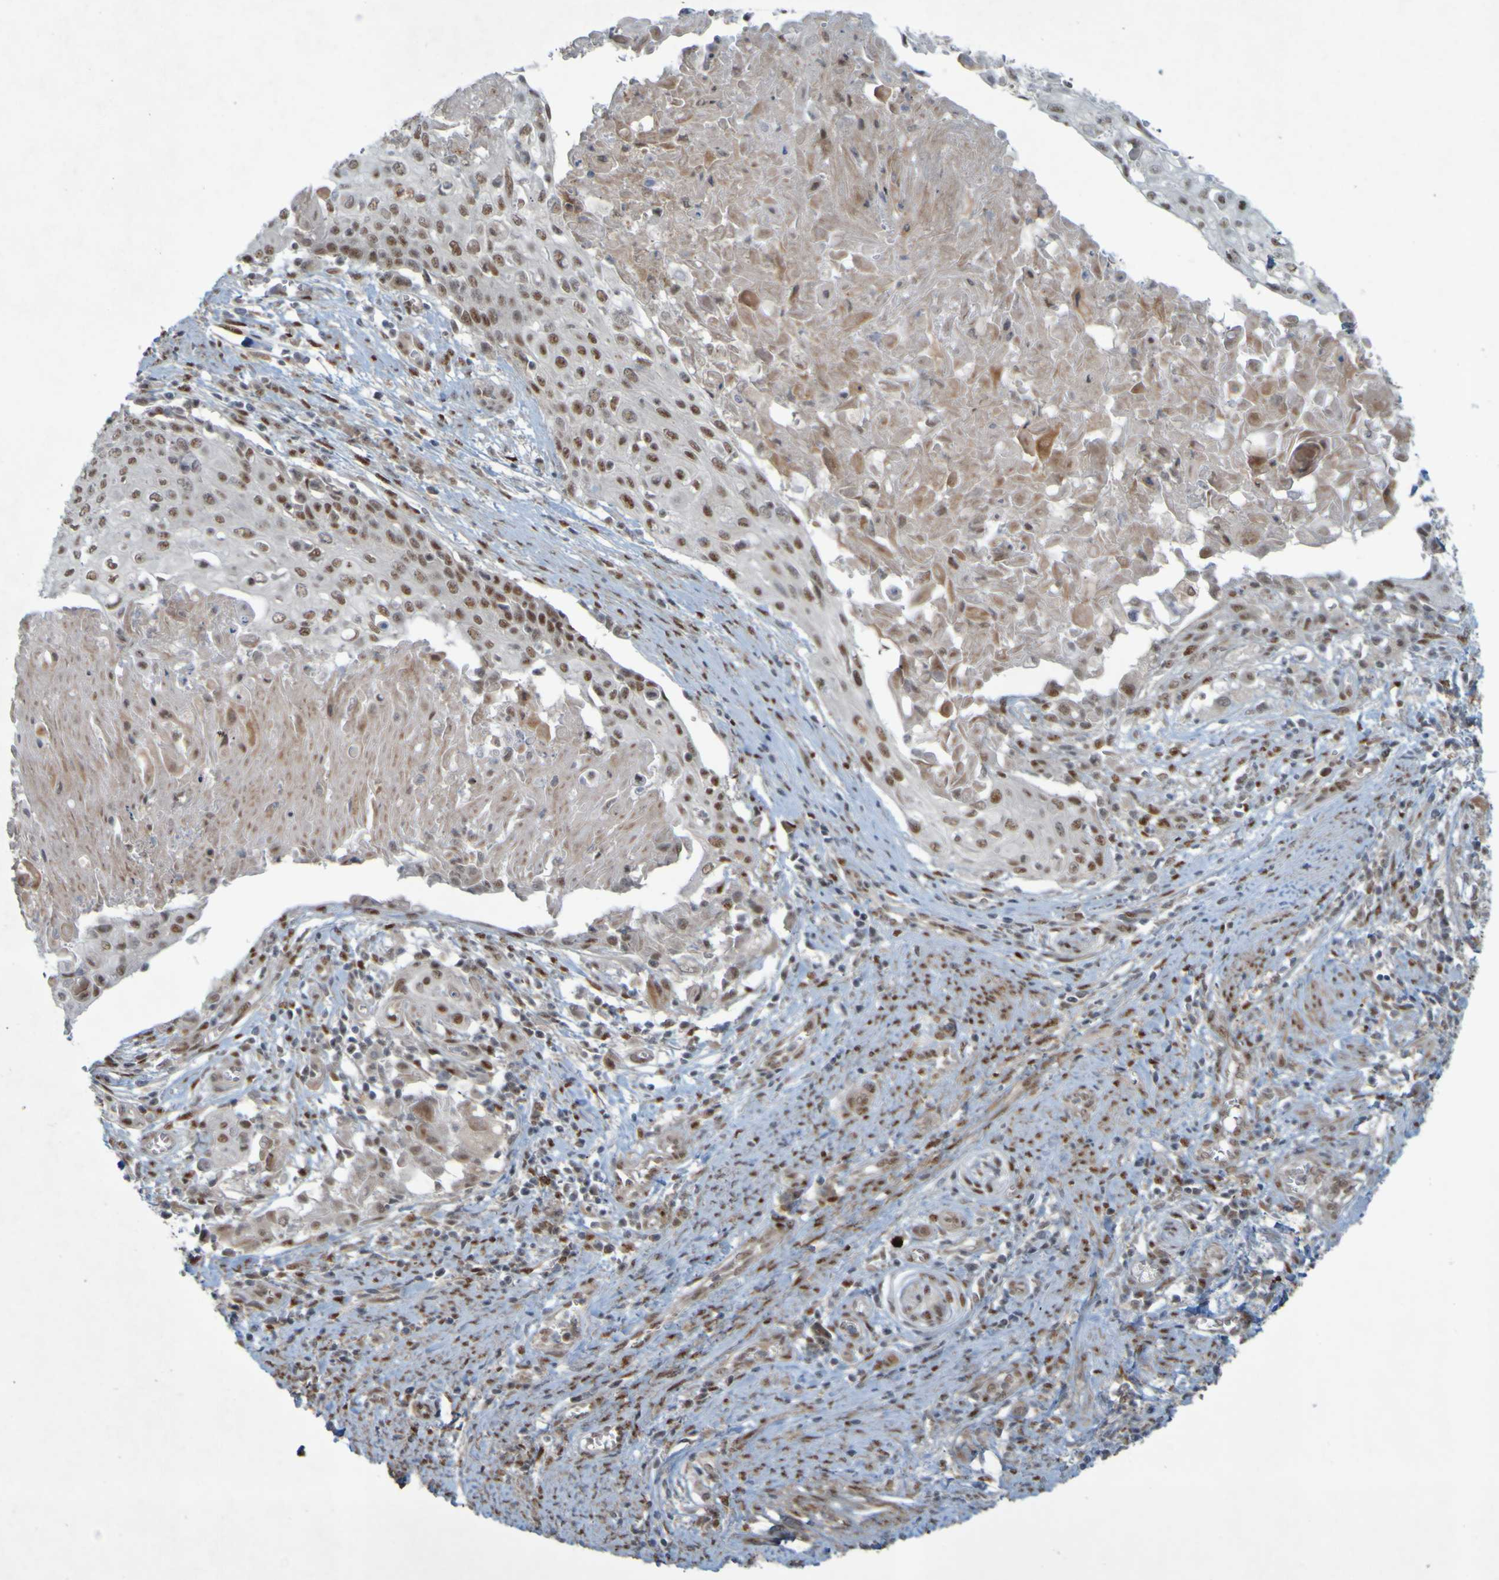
{"staining": {"intensity": "moderate", "quantity": ">75%", "location": "nuclear"}, "tissue": "cervical cancer", "cell_type": "Tumor cells", "image_type": "cancer", "snomed": [{"axis": "morphology", "description": "Squamous cell carcinoma, NOS"}, {"axis": "topography", "description": "Cervix"}], "caption": "This micrograph displays IHC staining of cervical cancer, with medium moderate nuclear staining in about >75% of tumor cells.", "gene": "MCPH1", "patient": {"sex": "female", "age": 39}}